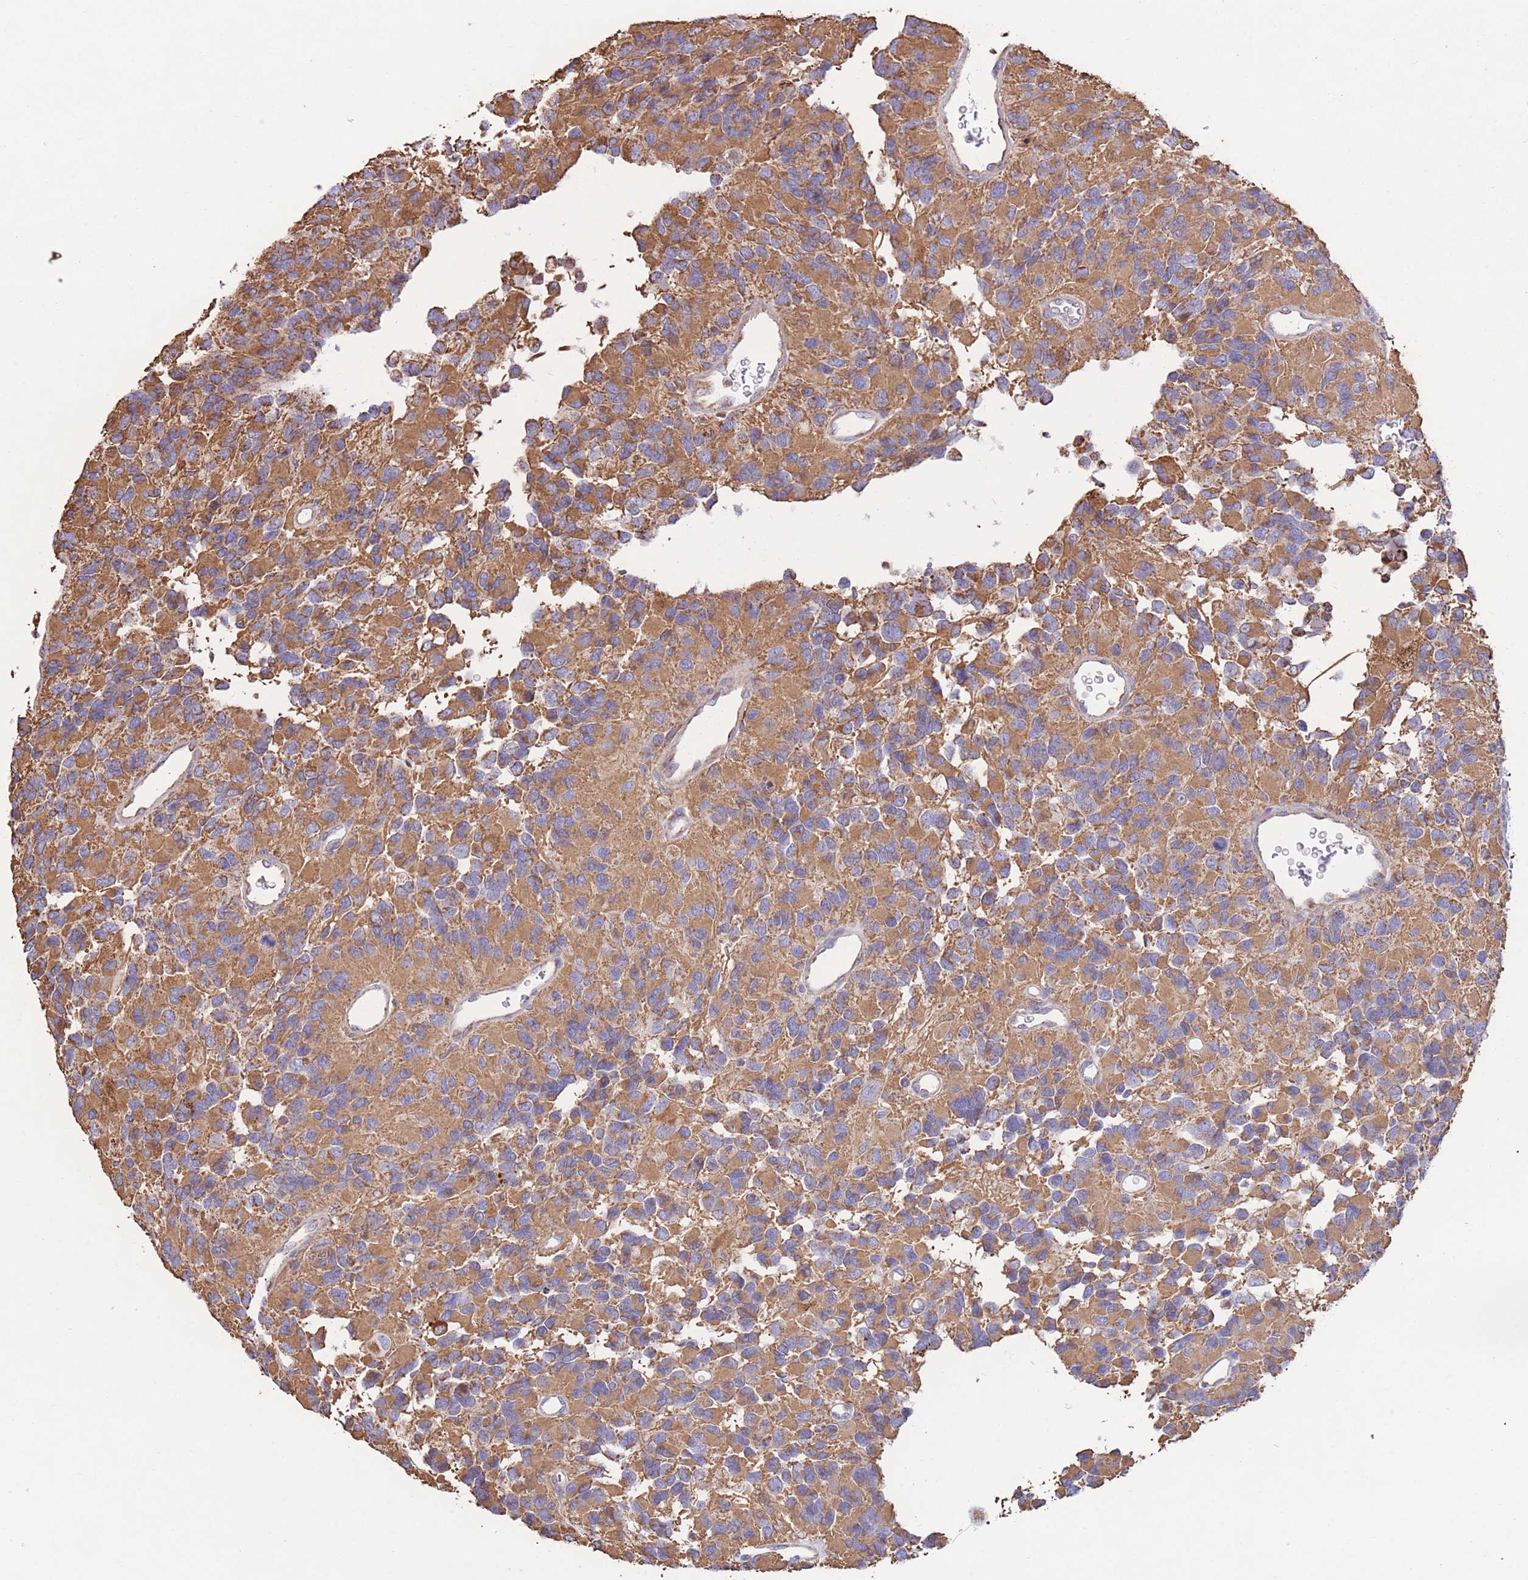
{"staining": {"intensity": "moderate", "quantity": ">75%", "location": "cytoplasmic/membranous"}, "tissue": "glioma", "cell_type": "Tumor cells", "image_type": "cancer", "snomed": [{"axis": "morphology", "description": "Glioma, malignant, High grade"}, {"axis": "topography", "description": "Brain"}], "caption": "Approximately >75% of tumor cells in malignant high-grade glioma show moderate cytoplasmic/membranous protein staining as visualized by brown immunohistochemical staining.", "gene": "FKBP8", "patient": {"sex": "male", "age": 77}}